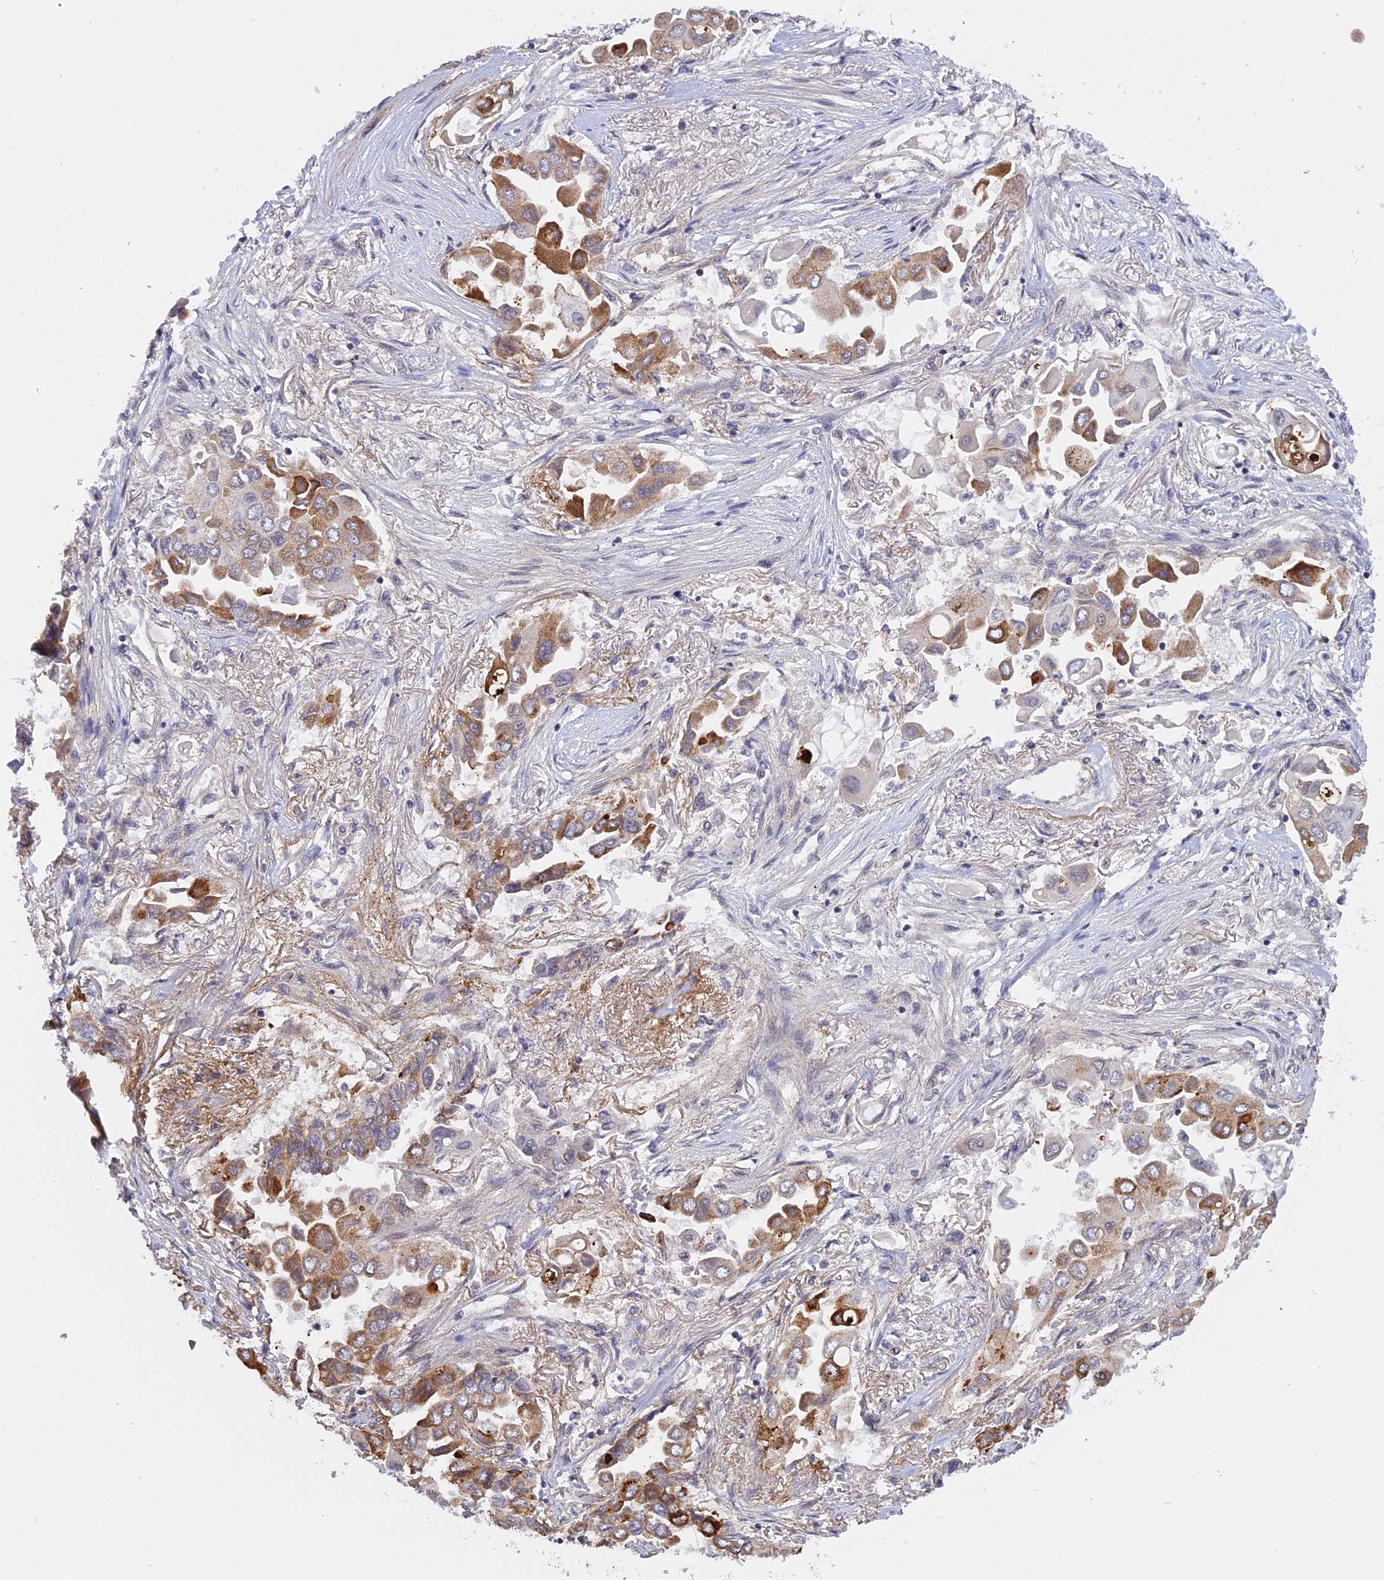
{"staining": {"intensity": "moderate", "quantity": "25%-75%", "location": "cytoplasmic/membranous"}, "tissue": "lung cancer", "cell_type": "Tumor cells", "image_type": "cancer", "snomed": [{"axis": "morphology", "description": "Adenocarcinoma, NOS"}, {"axis": "topography", "description": "Lung"}], "caption": "Lung cancer stained for a protein (brown) shows moderate cytoplasmic/membranous positive expression in about 25%-75% of tumor cells.", "gene": "MGA", "patient": {"sex": "female", "age": 76}}